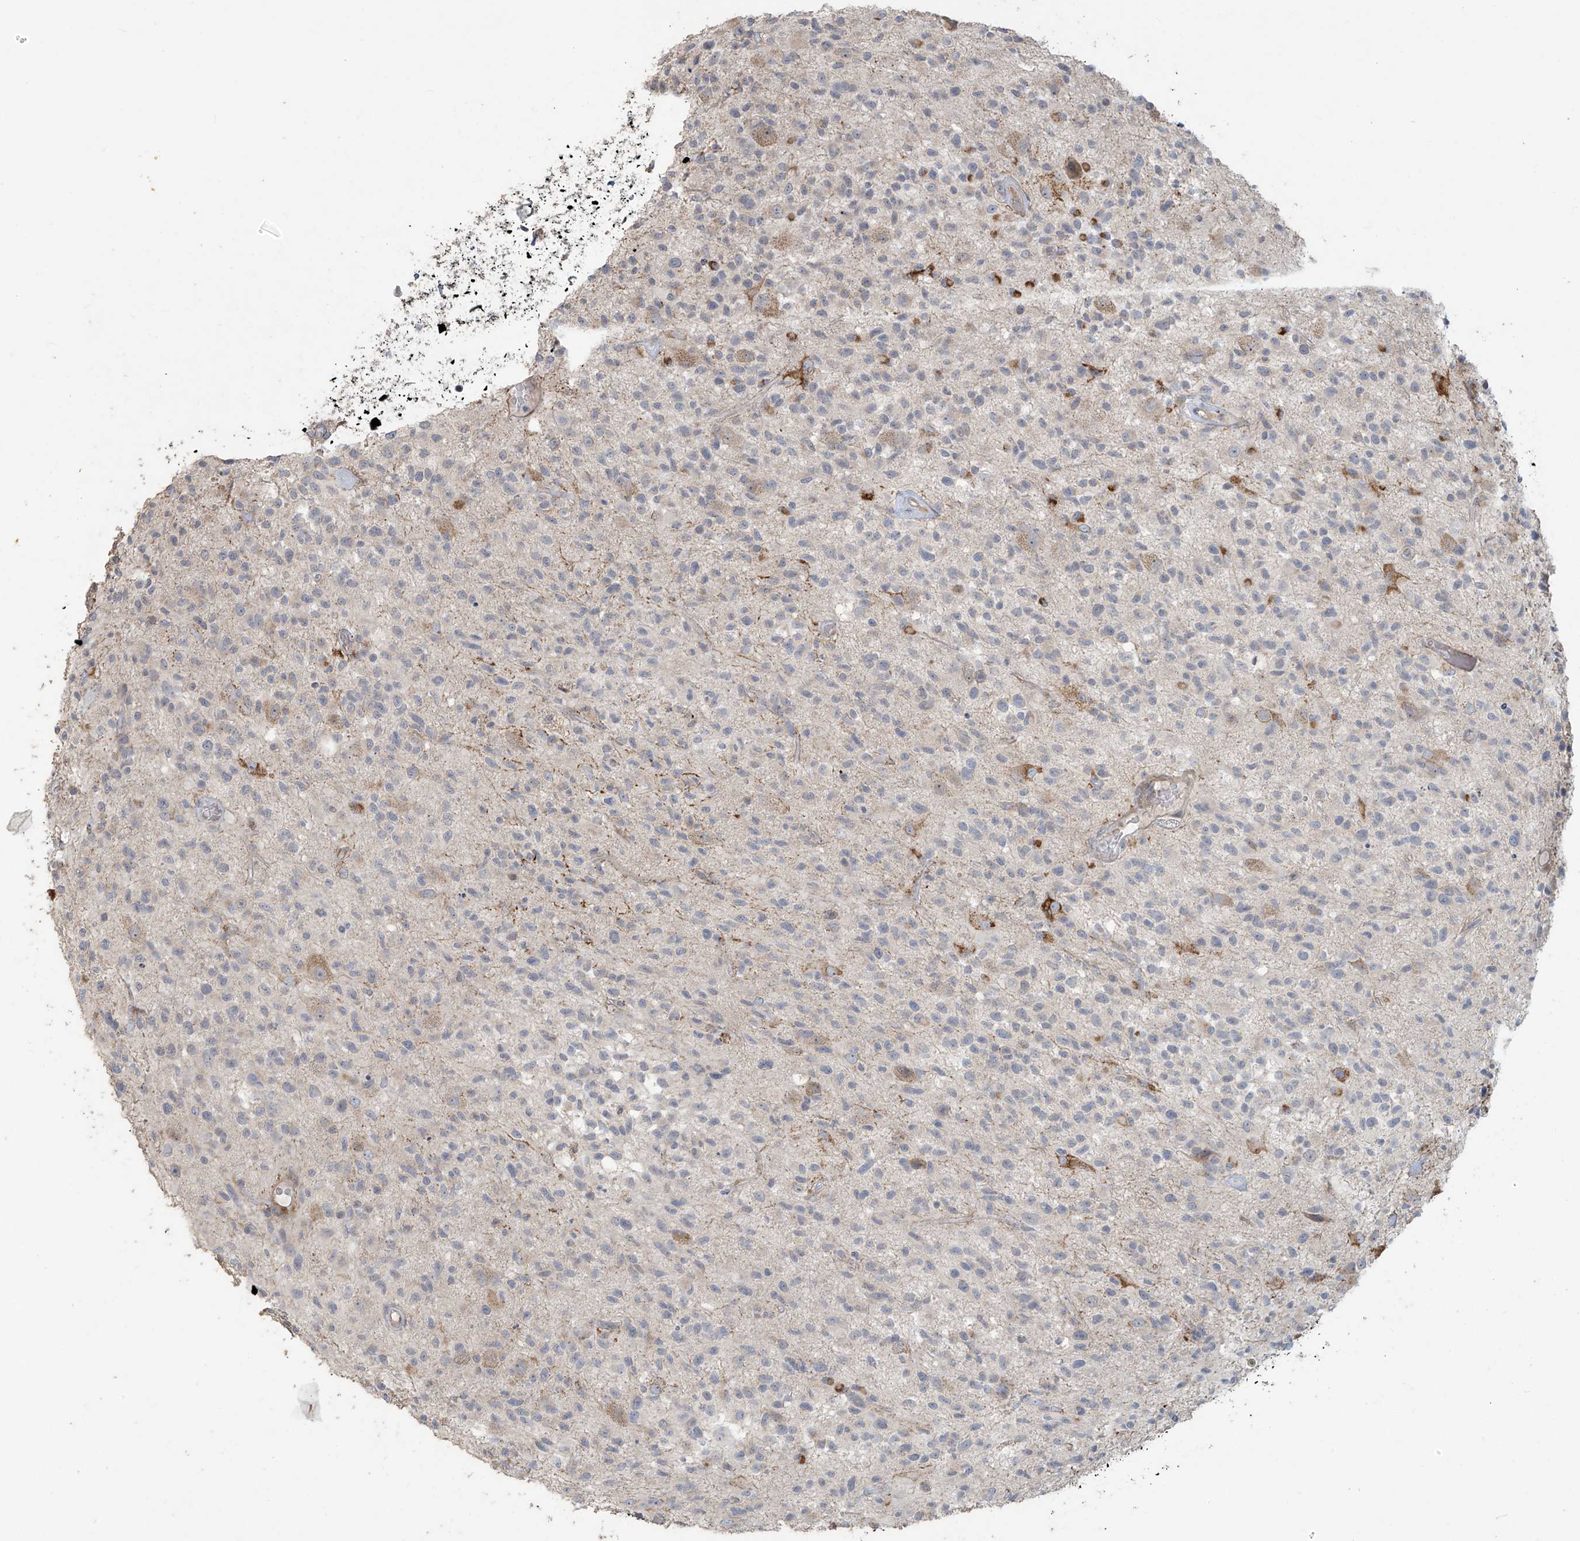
{"staining": {"intensity": "negative", "quantity": "none", "location": "none"}, "tissue": "glioma", "cell_type": "Tumor cells", "image_type": "cancer", "snomed": [{"axis": "morphology", "description": "Glioma, malignant, High grade"}, {"axis": "morphology", "description": "Glioblastoma, NOS"}, {"axis": "topography", "description": "Brain"}], "caption": "DAB (3,3'-diaminobenzidine) immunohistochemical staining of glioblastoma reveals no significant expression in tumor cells.", "gene": "MAGIX", "patient": {"sex": "male", "age": 60}}